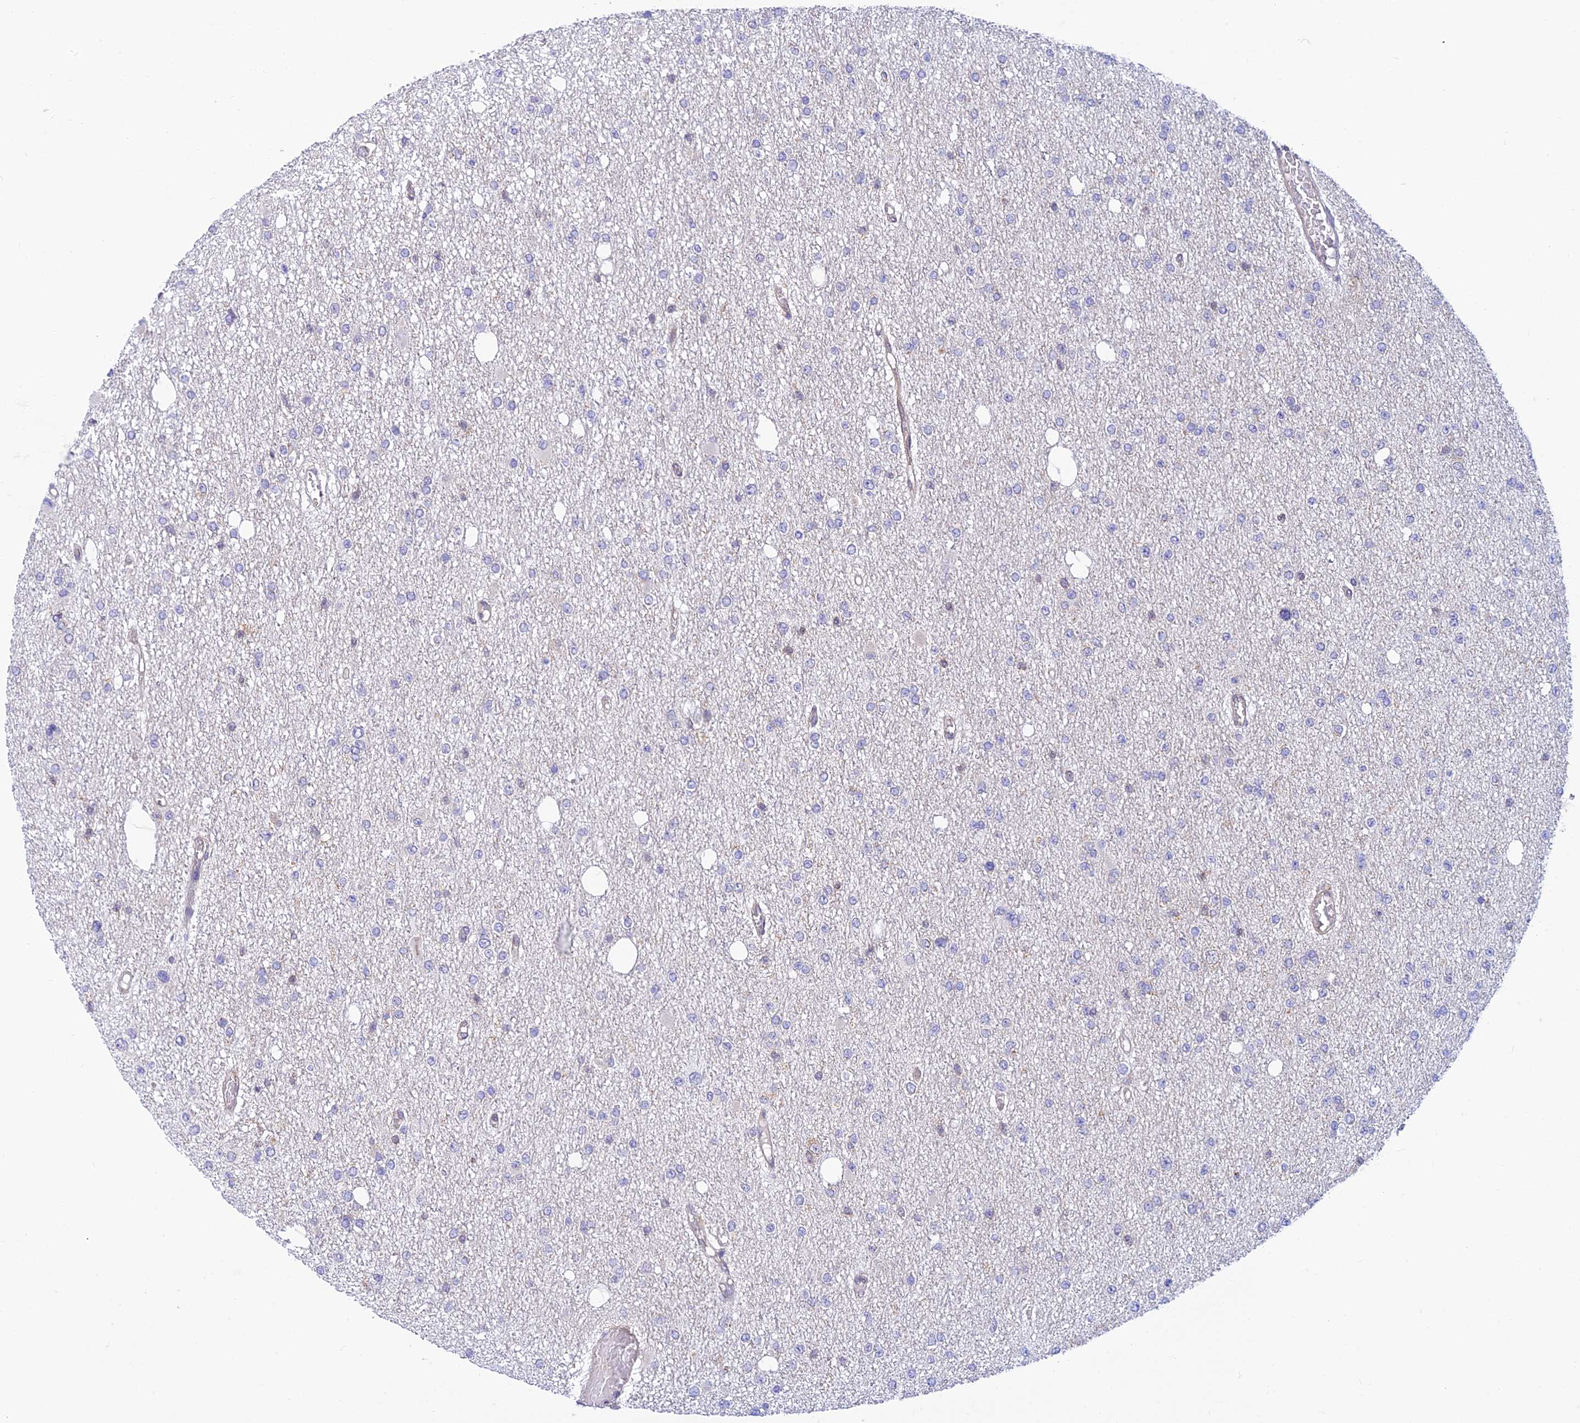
{"staining": {"intensity": "negative", "quantity": "none", "location": "none"}, "tissue": "glioma", "cell_type": "Tumor cells", "image_type": "cancer", "snomed": [{"axis": "morphology", "description": "Glioma, malignant, Low grade"}, {"axis": "topography", "description": "Brain"}], "caption": "Protein analysis of glioma exhibits no significant staining in tumor cells. The staining was performed using DAB (3,3'-diaminobenzidine) to visualize the protein expression in brown, while the nuclei were stained in blue with hematoxylin (Magnification: 20x).", "gene": "LYSMD2", "patient": {"sex": "female", "age": 22}}